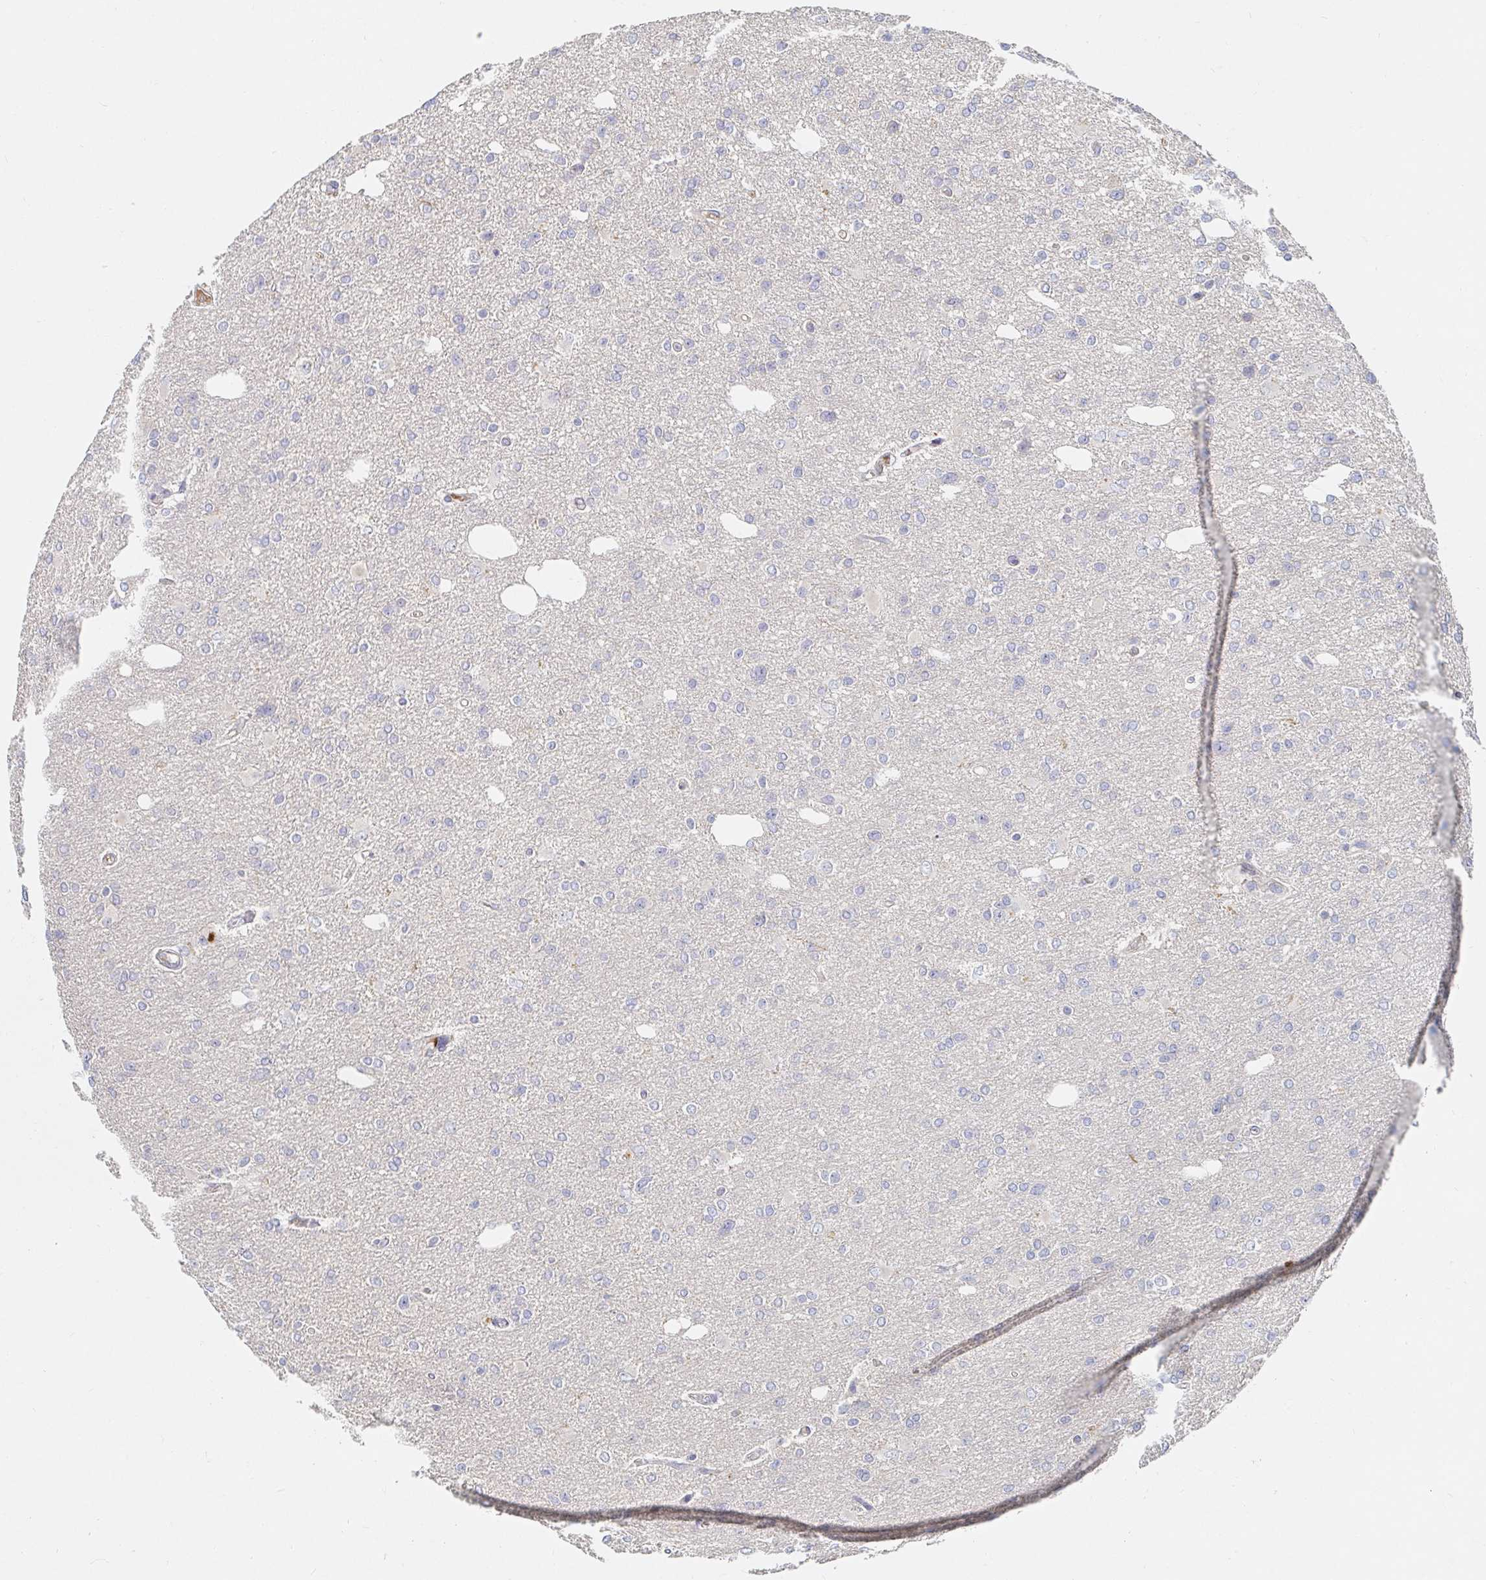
{"staining": {"intensity": "negative", "quantity": "none", "location": "none"}, "tissue": "glioma", "cell_type": "Tumor cells", "image_type": "cancer", "snomed": [{"axis": "morphology", "description": "Glioma, malignant, Low grade"}, {"axis": "topography", "description": "Brain"}], "caption": "IHC of human glioma displays no staining in tumor cells.", "gene": "NME9", "patient": {"sex": "male", "age": 26}}